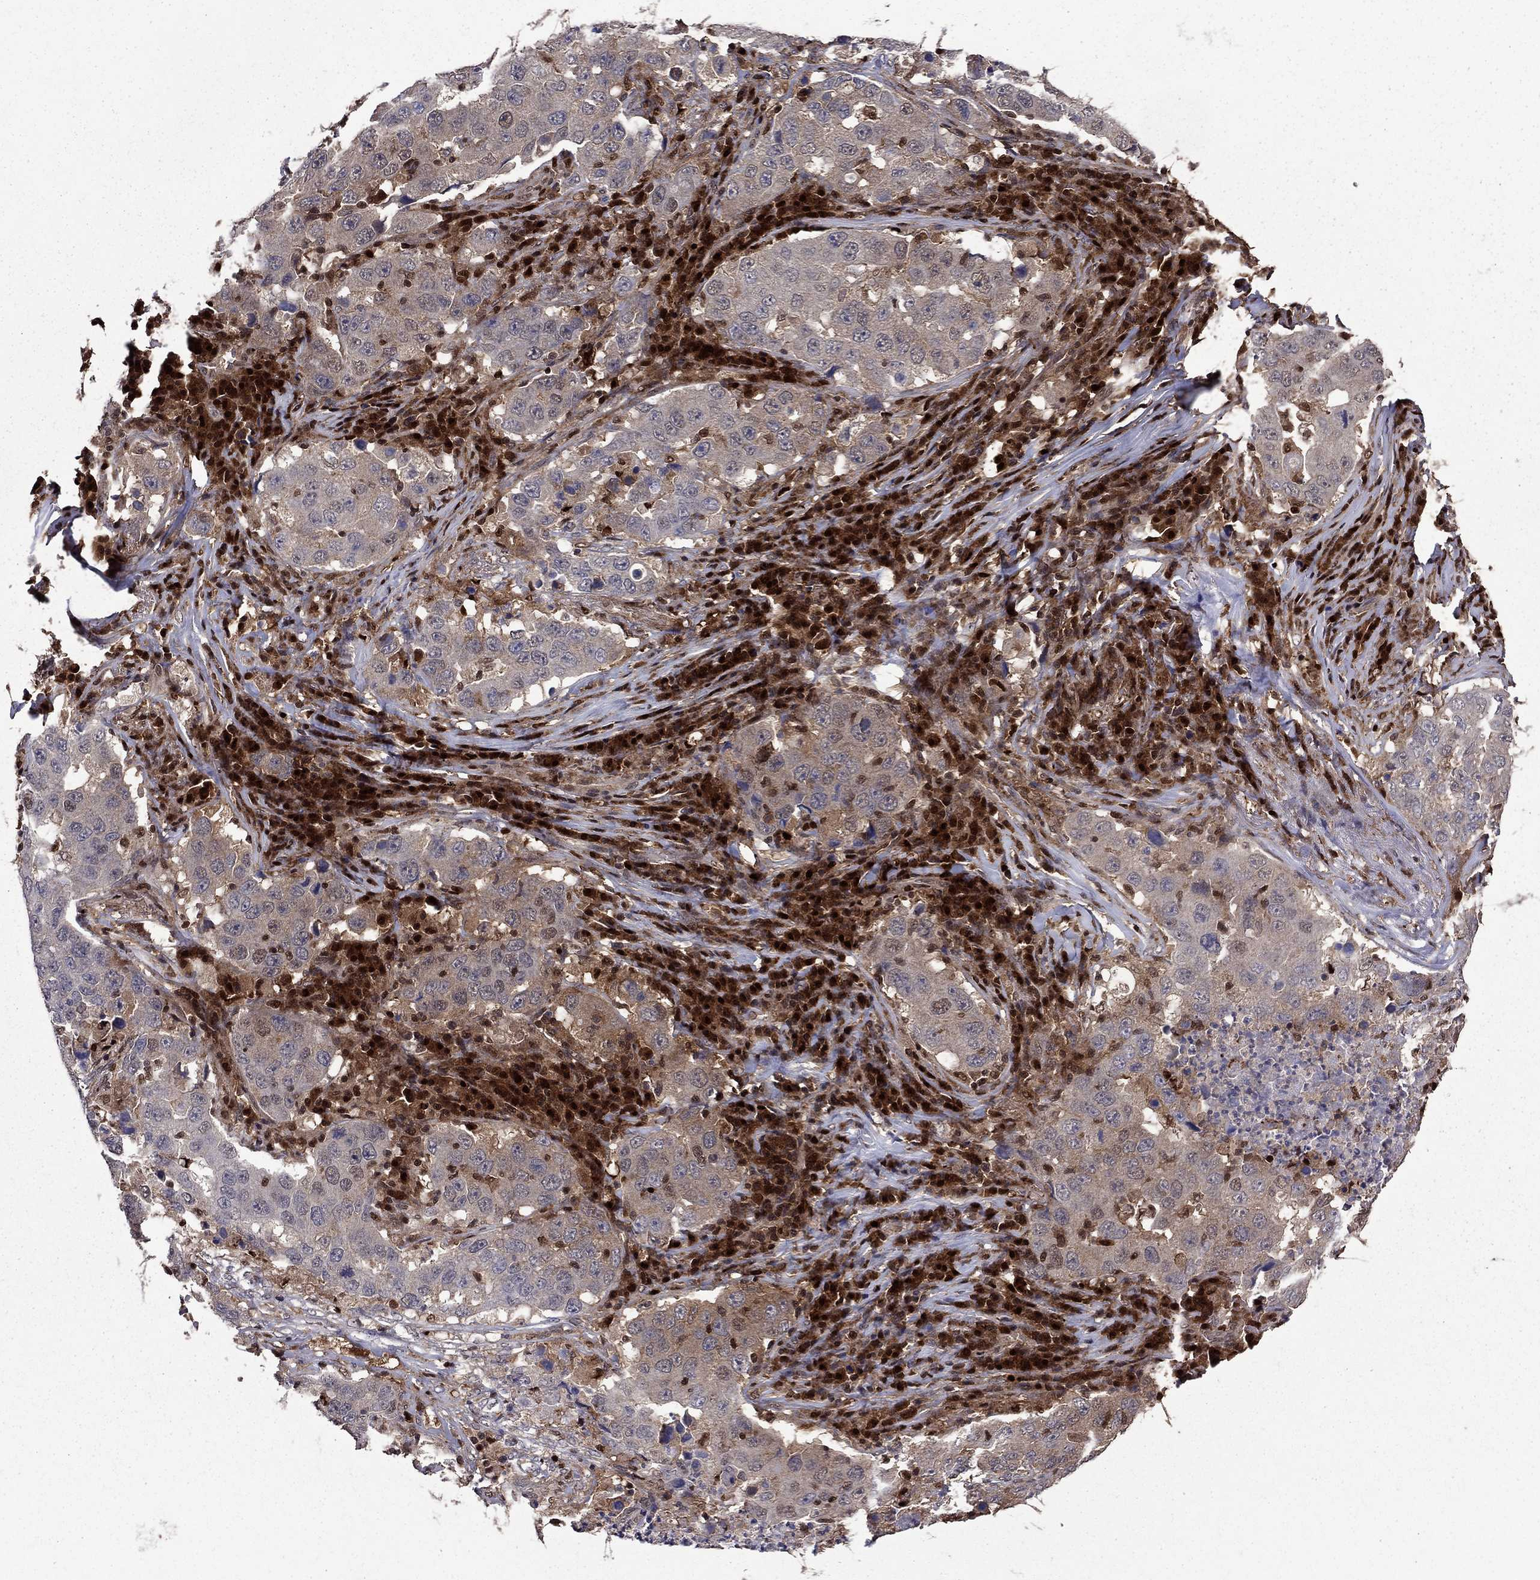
{"staining": {"intensity": "weak", "quantity": "25%-75%", "location": "cytoplasmic/membranous"}, "tissue": "lung cancer", "cell_type": "Tumor cells", "image_type": "cancer", "snomed": [{"axis": "morphology", "description": "Adenocarcinoma, NOS"}, {"axis": "topography", "description": "Lung"}], "caption": "Immunohistochemical staining of human lung cancer (adenocarcinoma) reveals low levels of weak cytoplasmic/membranous staining in approximately 25%-75% of tumor cells.", "gene": "APPBP2", "patient": {"sex": "male", "age": 73}}